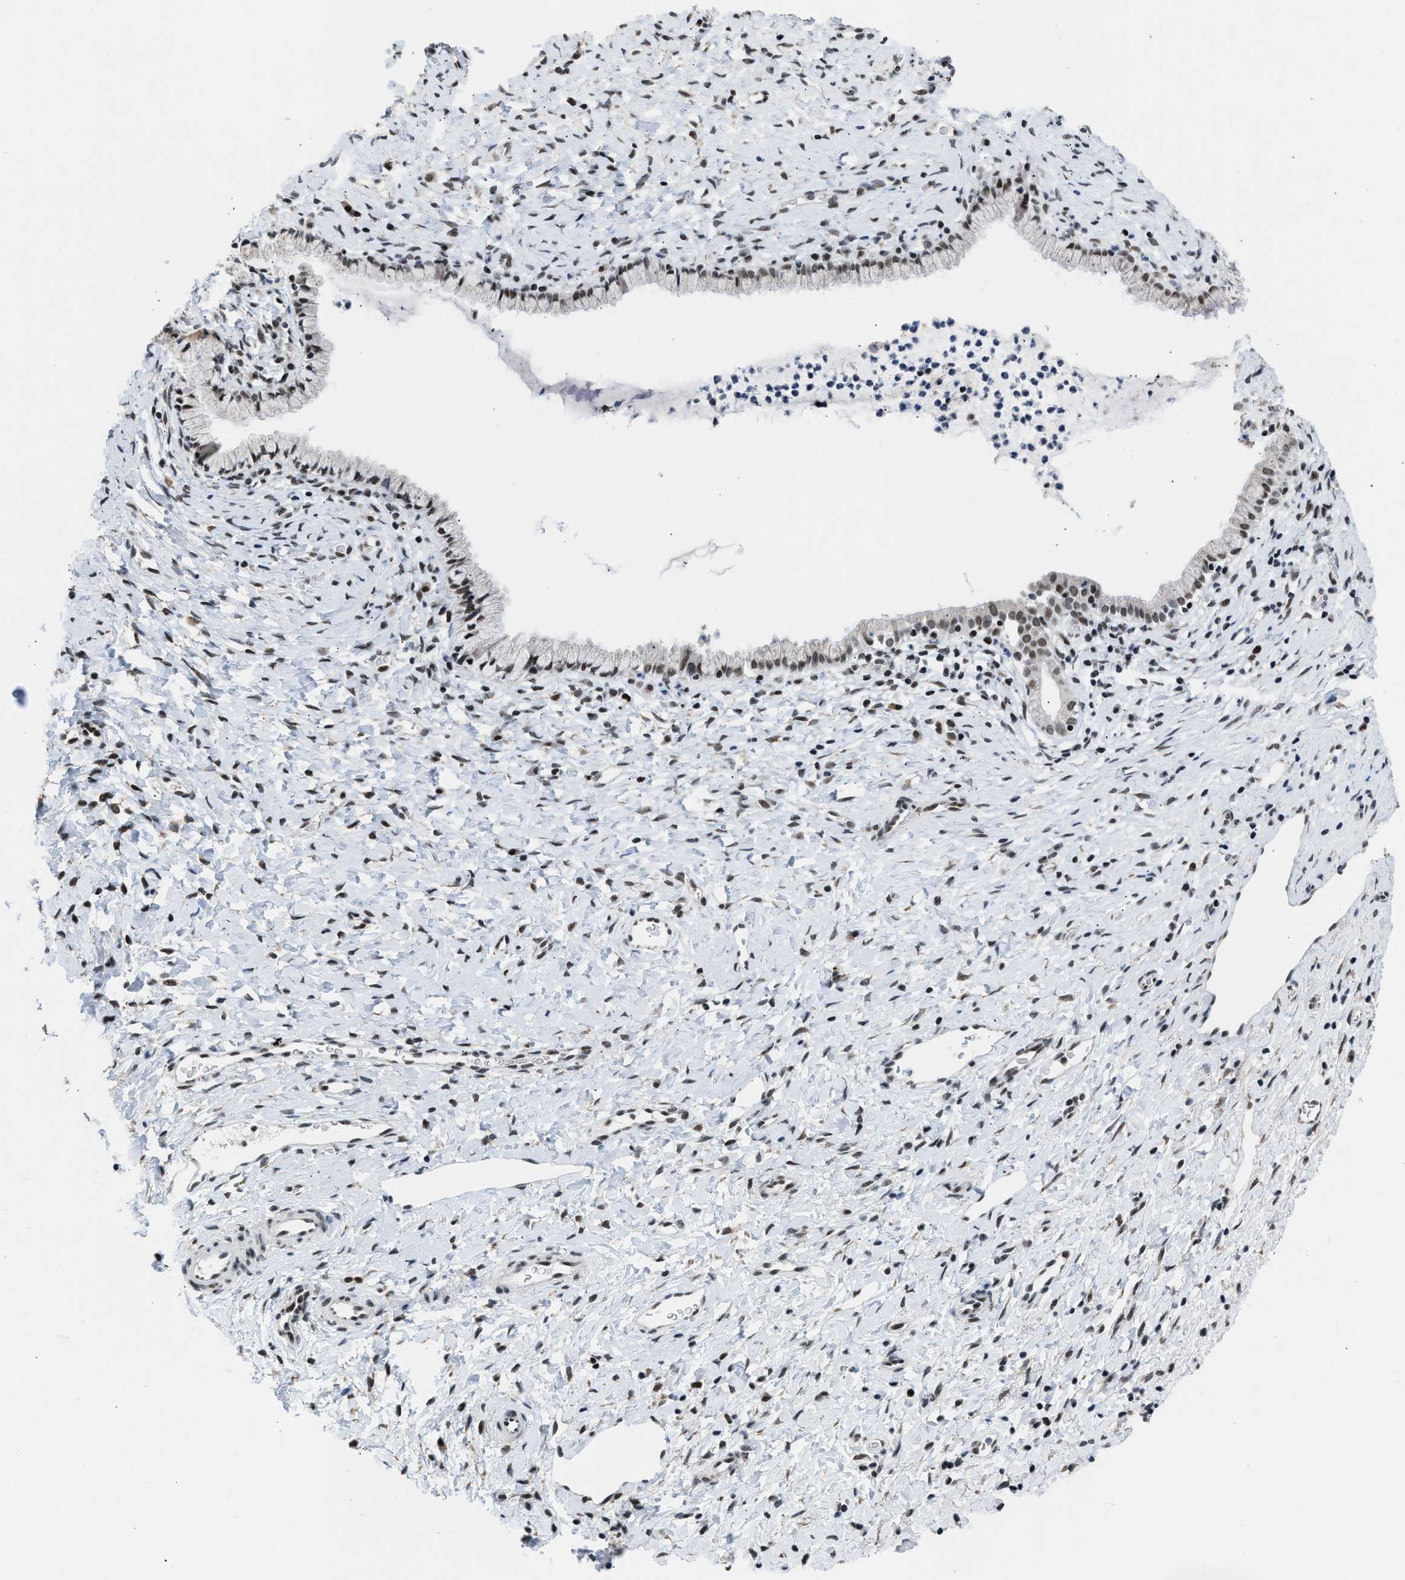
{"staining": {"intensity": "moderate", "quantity": ">75%", "location": "nuclear"}, "tissue": "cervix", "cell_type": "Glandular cells", "image_type": "normal", "snomed": [{"axis": "morphology", "description": "Normal tissue, NOS"}, {"axis": "topography", "description": "Cervix"}], "caption": "Approximately >75% of glandular cells in benign cervix show moderate nuclear protein positivity as visualized by brown immunohistochemical staining.", "gene": "TERF2IP", "patient": {"sex": "female", "age": 72}}